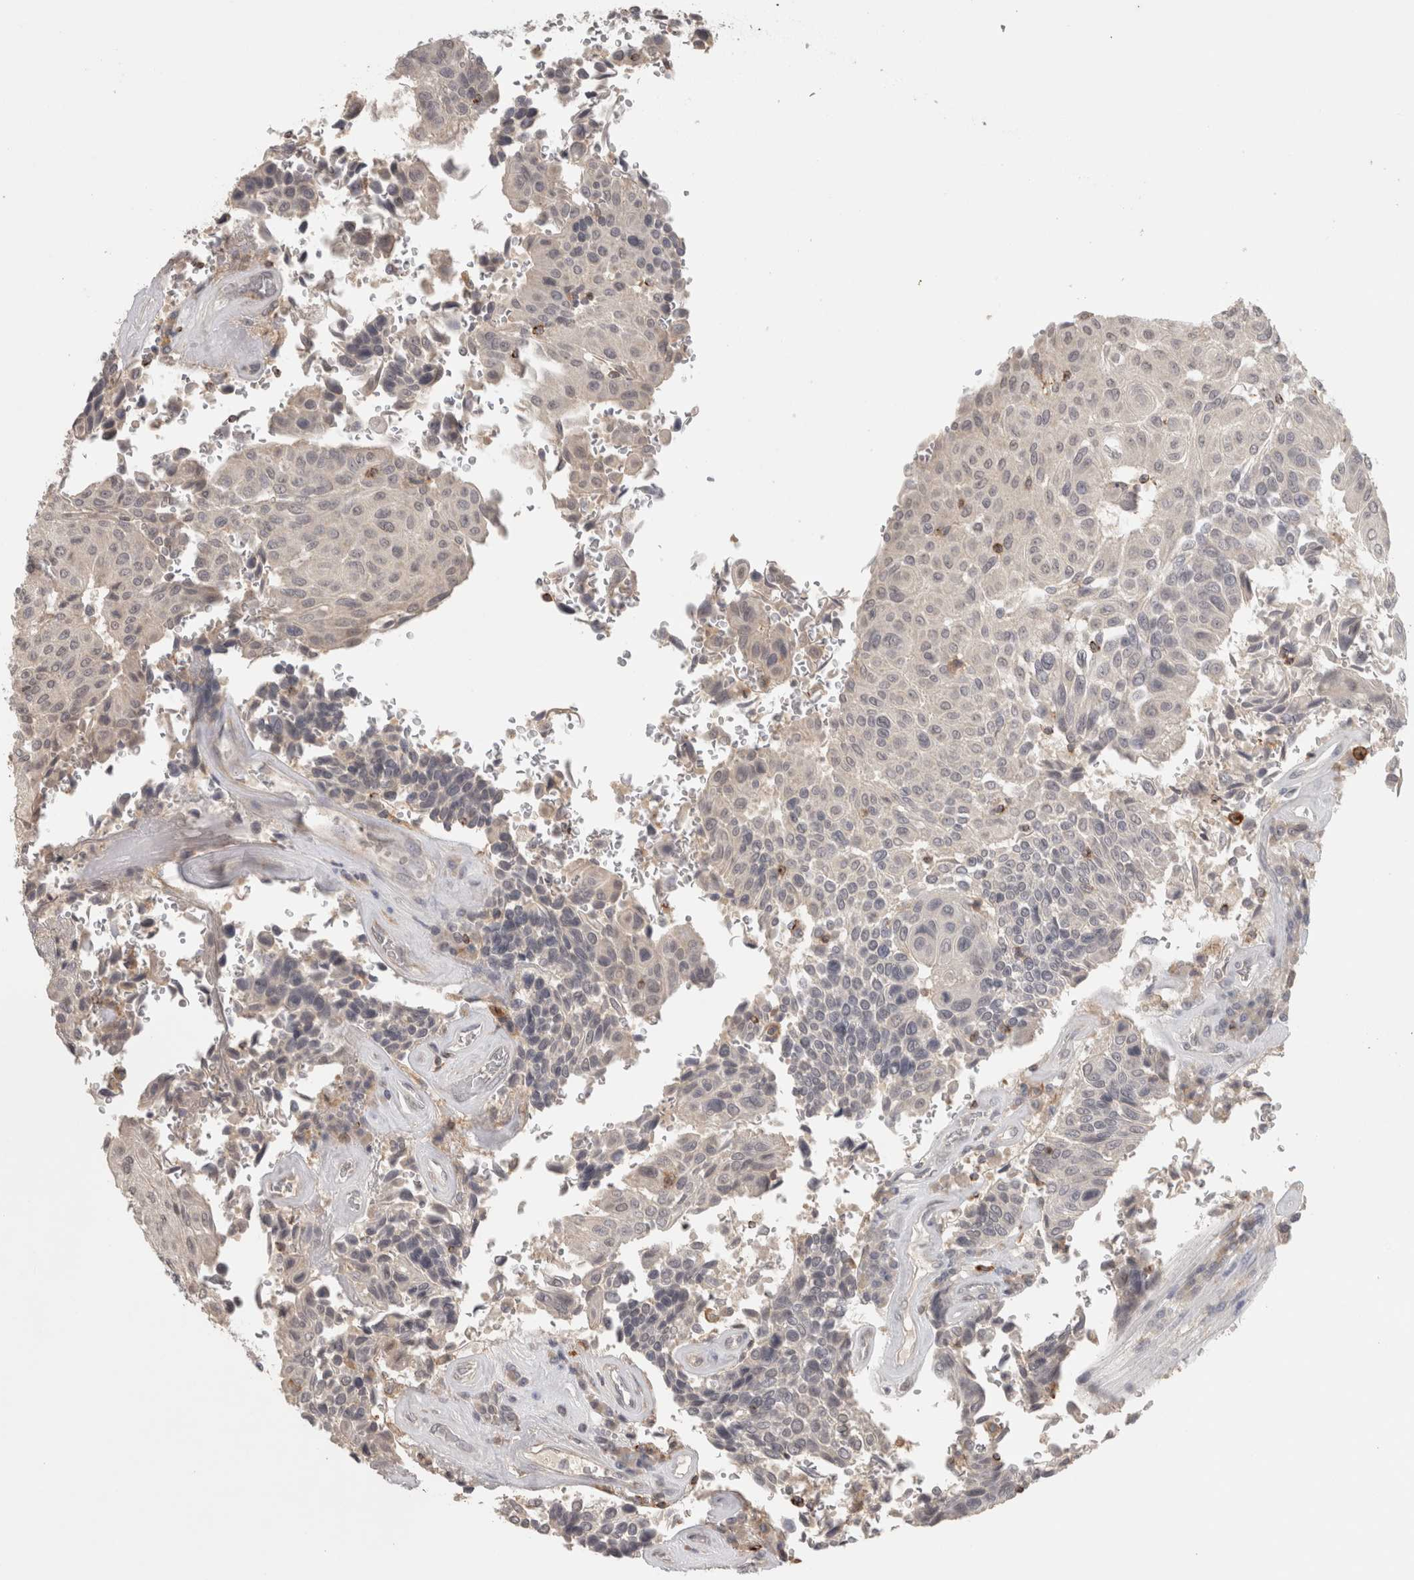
{"staining": {"intensity": "negative", "quantity": "none", "location": "none"}, "tissue": "urothelial cancer", "cell_type": "Tumor cells", "image_type": "cancer", "snomed": [{"axis": "morphology", "description": "Urothelial carcinoma, High grade"}, {"axis": "topography", "description": "Urinary bladder"}], "caption": "Protein analysis of urothelial cancer demonstrates no significant staining in tumor cells.", "gene": "HAVCR2", "patient": {"sex": "male", "age": 66}}